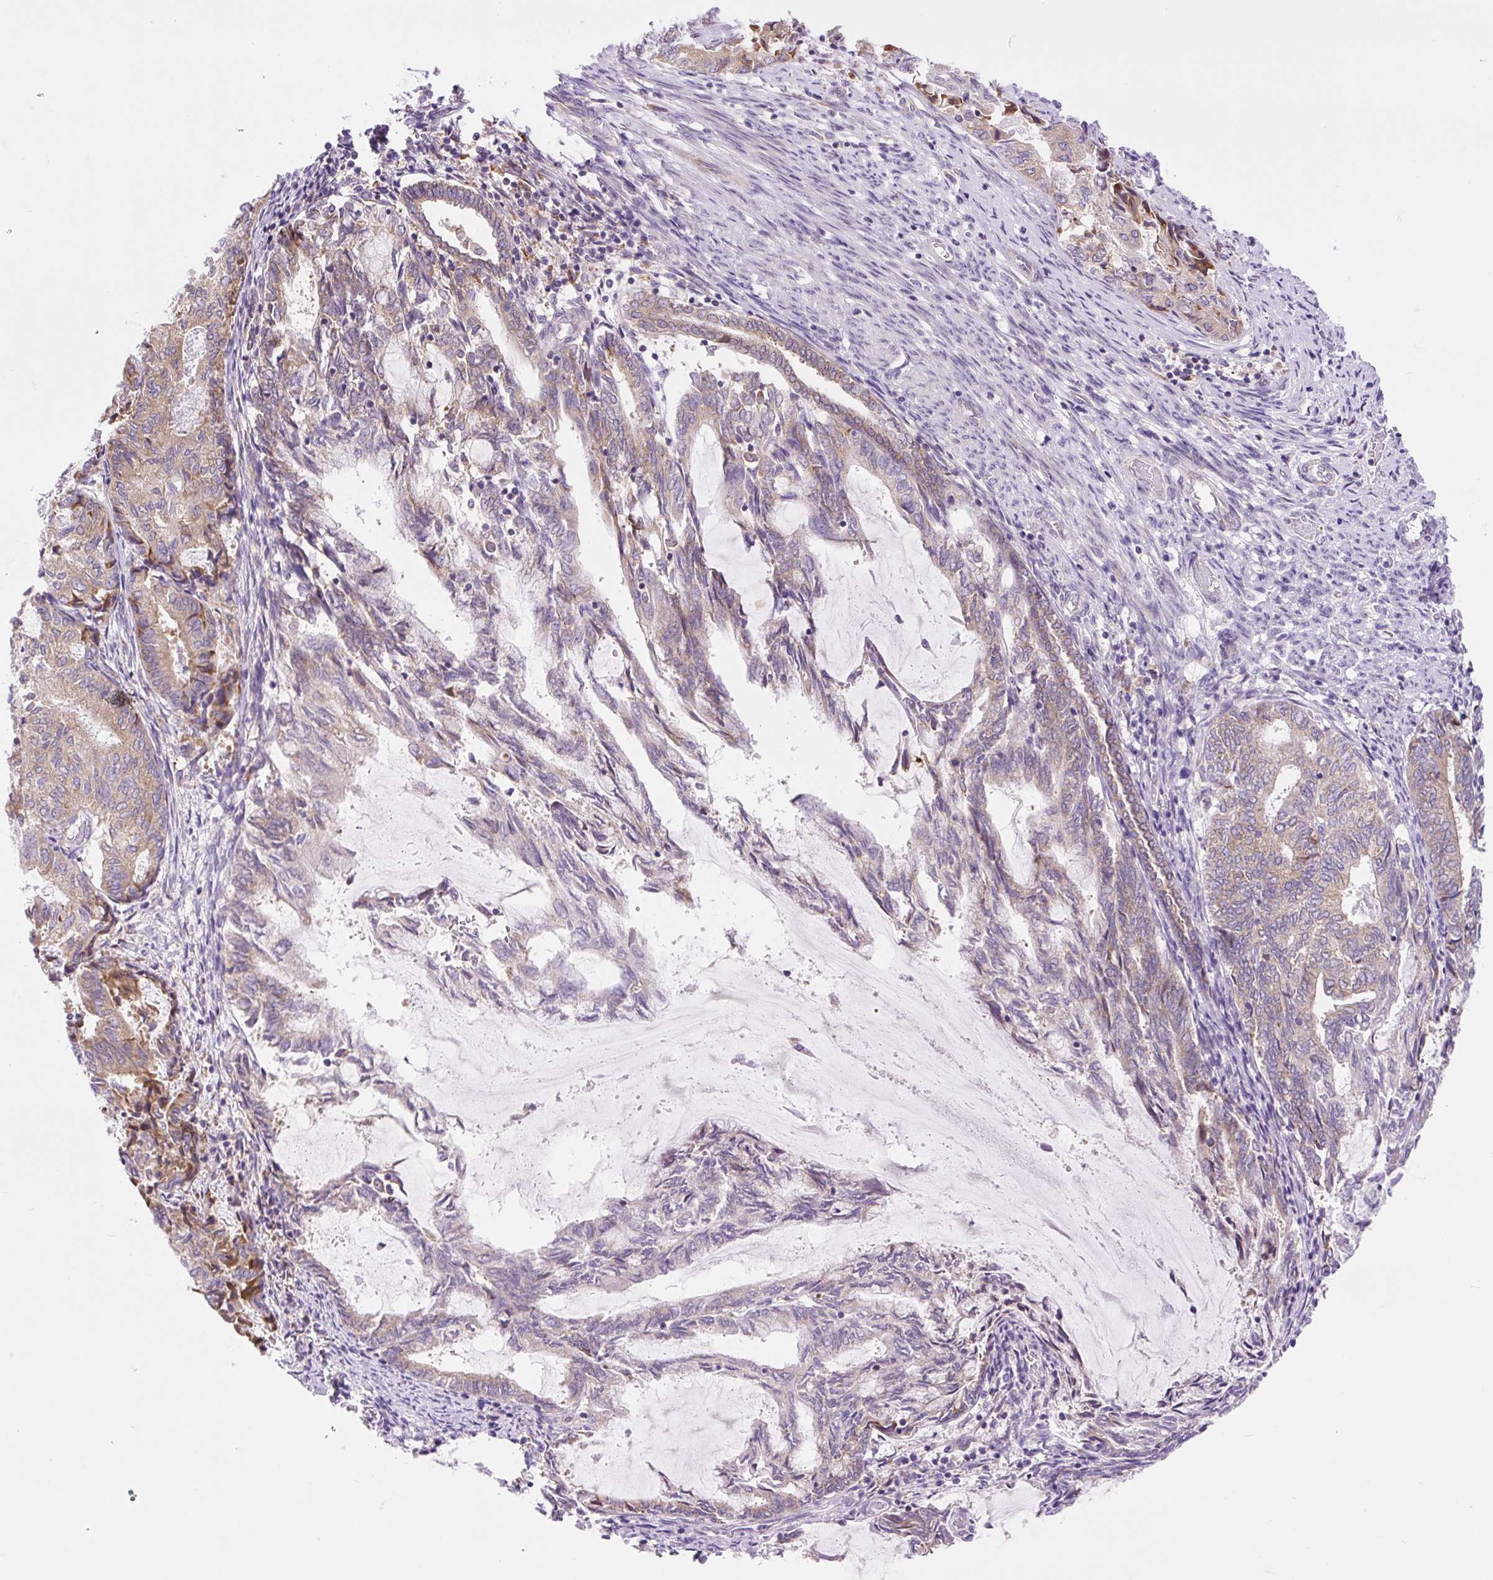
{"staining": {"intensity": "moderate", "quantity": "25%-75%", "location": "cytoplasmic/membranous"}, "tissue": "endometrial cancer", "cell_type": "Tumor cells", "image_type": "cancer", "snomed": [{"axis": "morphology", "description": "Adenocarcinoma, NOS"}, {"axis": "topography", "description": "Endometrium"}], "caption": "This micrograph shows adenocarcinoma (endometrial) stained with IHC to label a protein in brown. The cytoplasmic/membranous of tumor cells show moderate positivity for the protein. Nuclei are counter-stained blue.", "gene": "GPR45", "patient": {"sex": "female", "age": 80}}